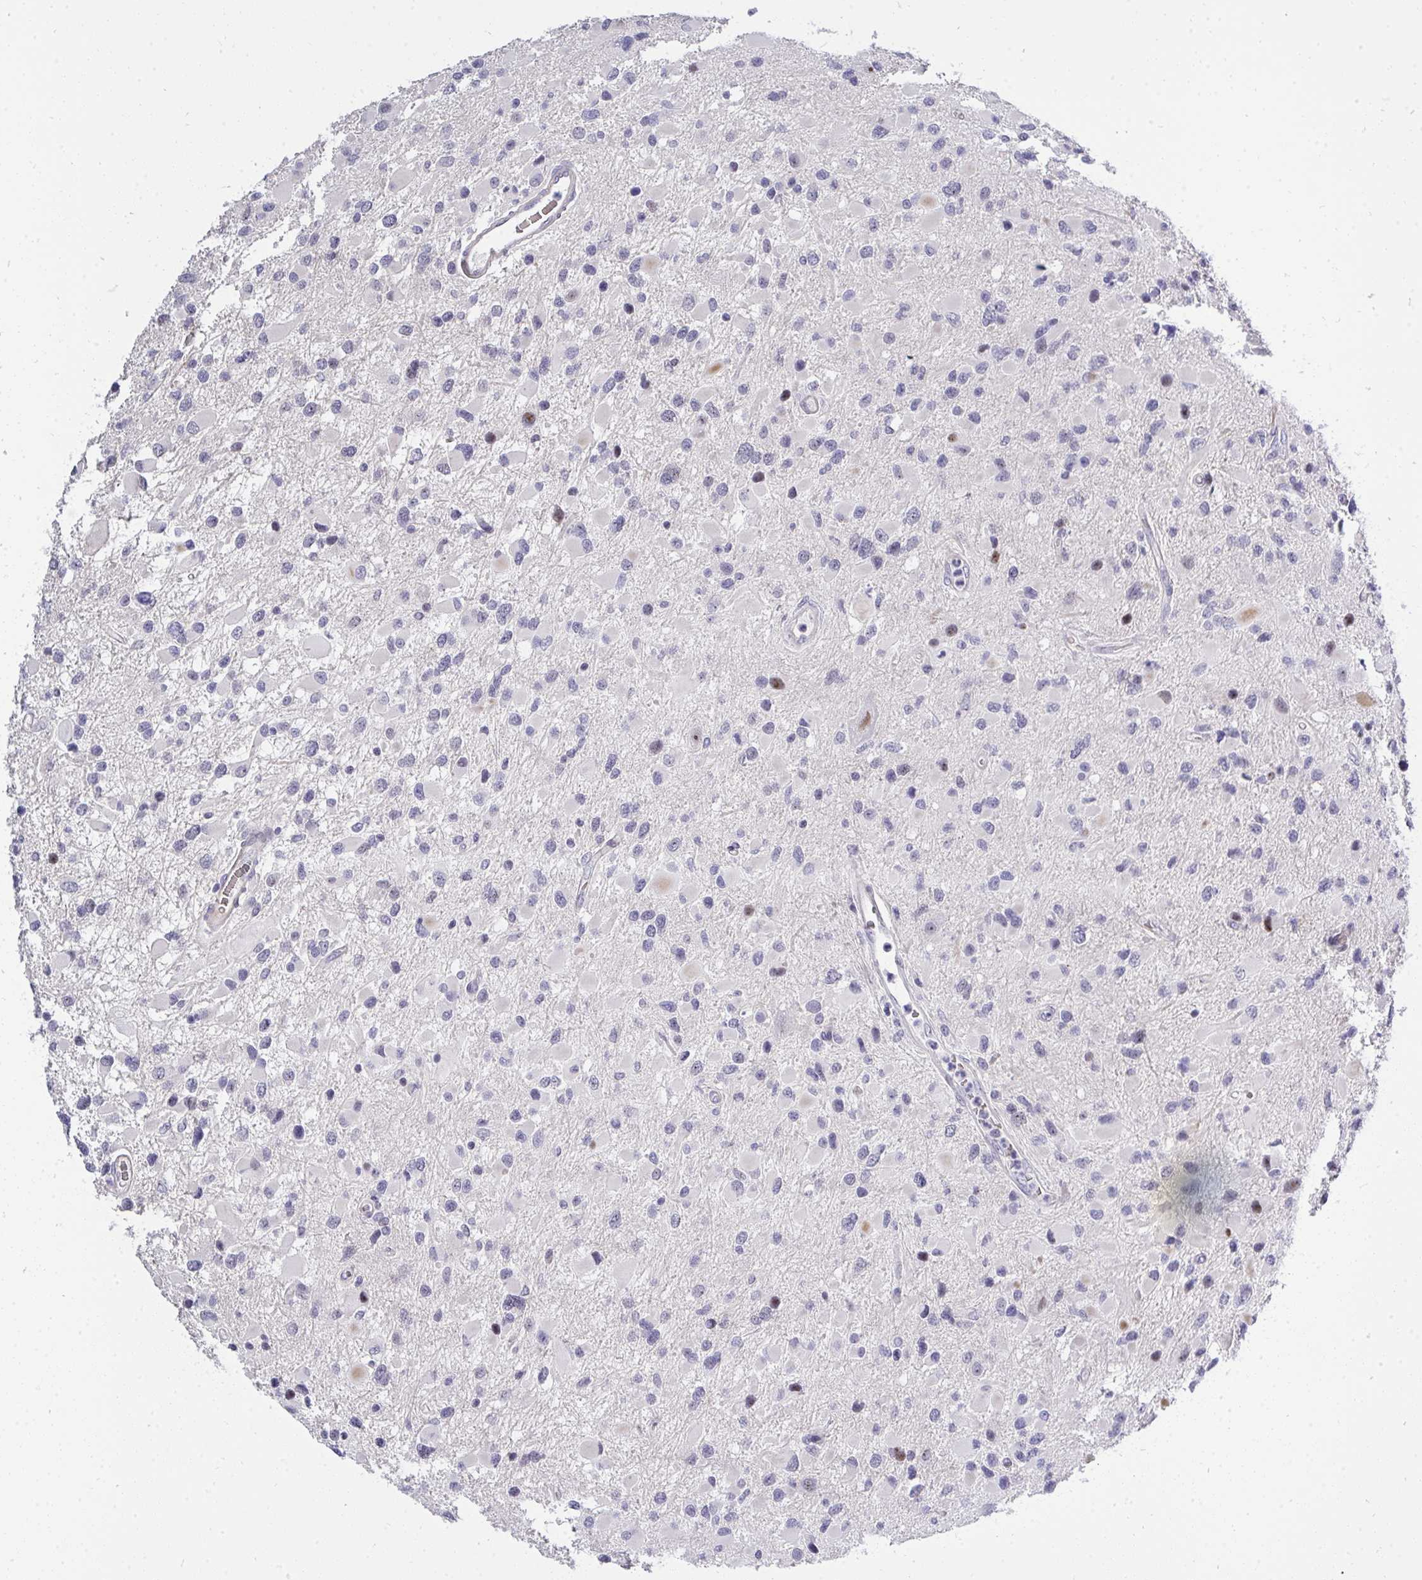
{"staining": {"intensity": "weak", "quantity": "<25%", "location": "nuclear"}, "tissue": "glioma", "cell_type": "Tumor cells", "image_type": "cancer", "snomed": [{"axis": "morphology", "description": "Glioma, malignant, Low grade"}, {"axis": "topography", "description": "Brain"}], "caption": "A high-resolution photomicrograph shows immunohistochemistry (IHC) staining of glioma, which shows no significant staining in tumor cells.", "gene": "PLPPR3", "patient": {"sex": "female", "age": 32}}